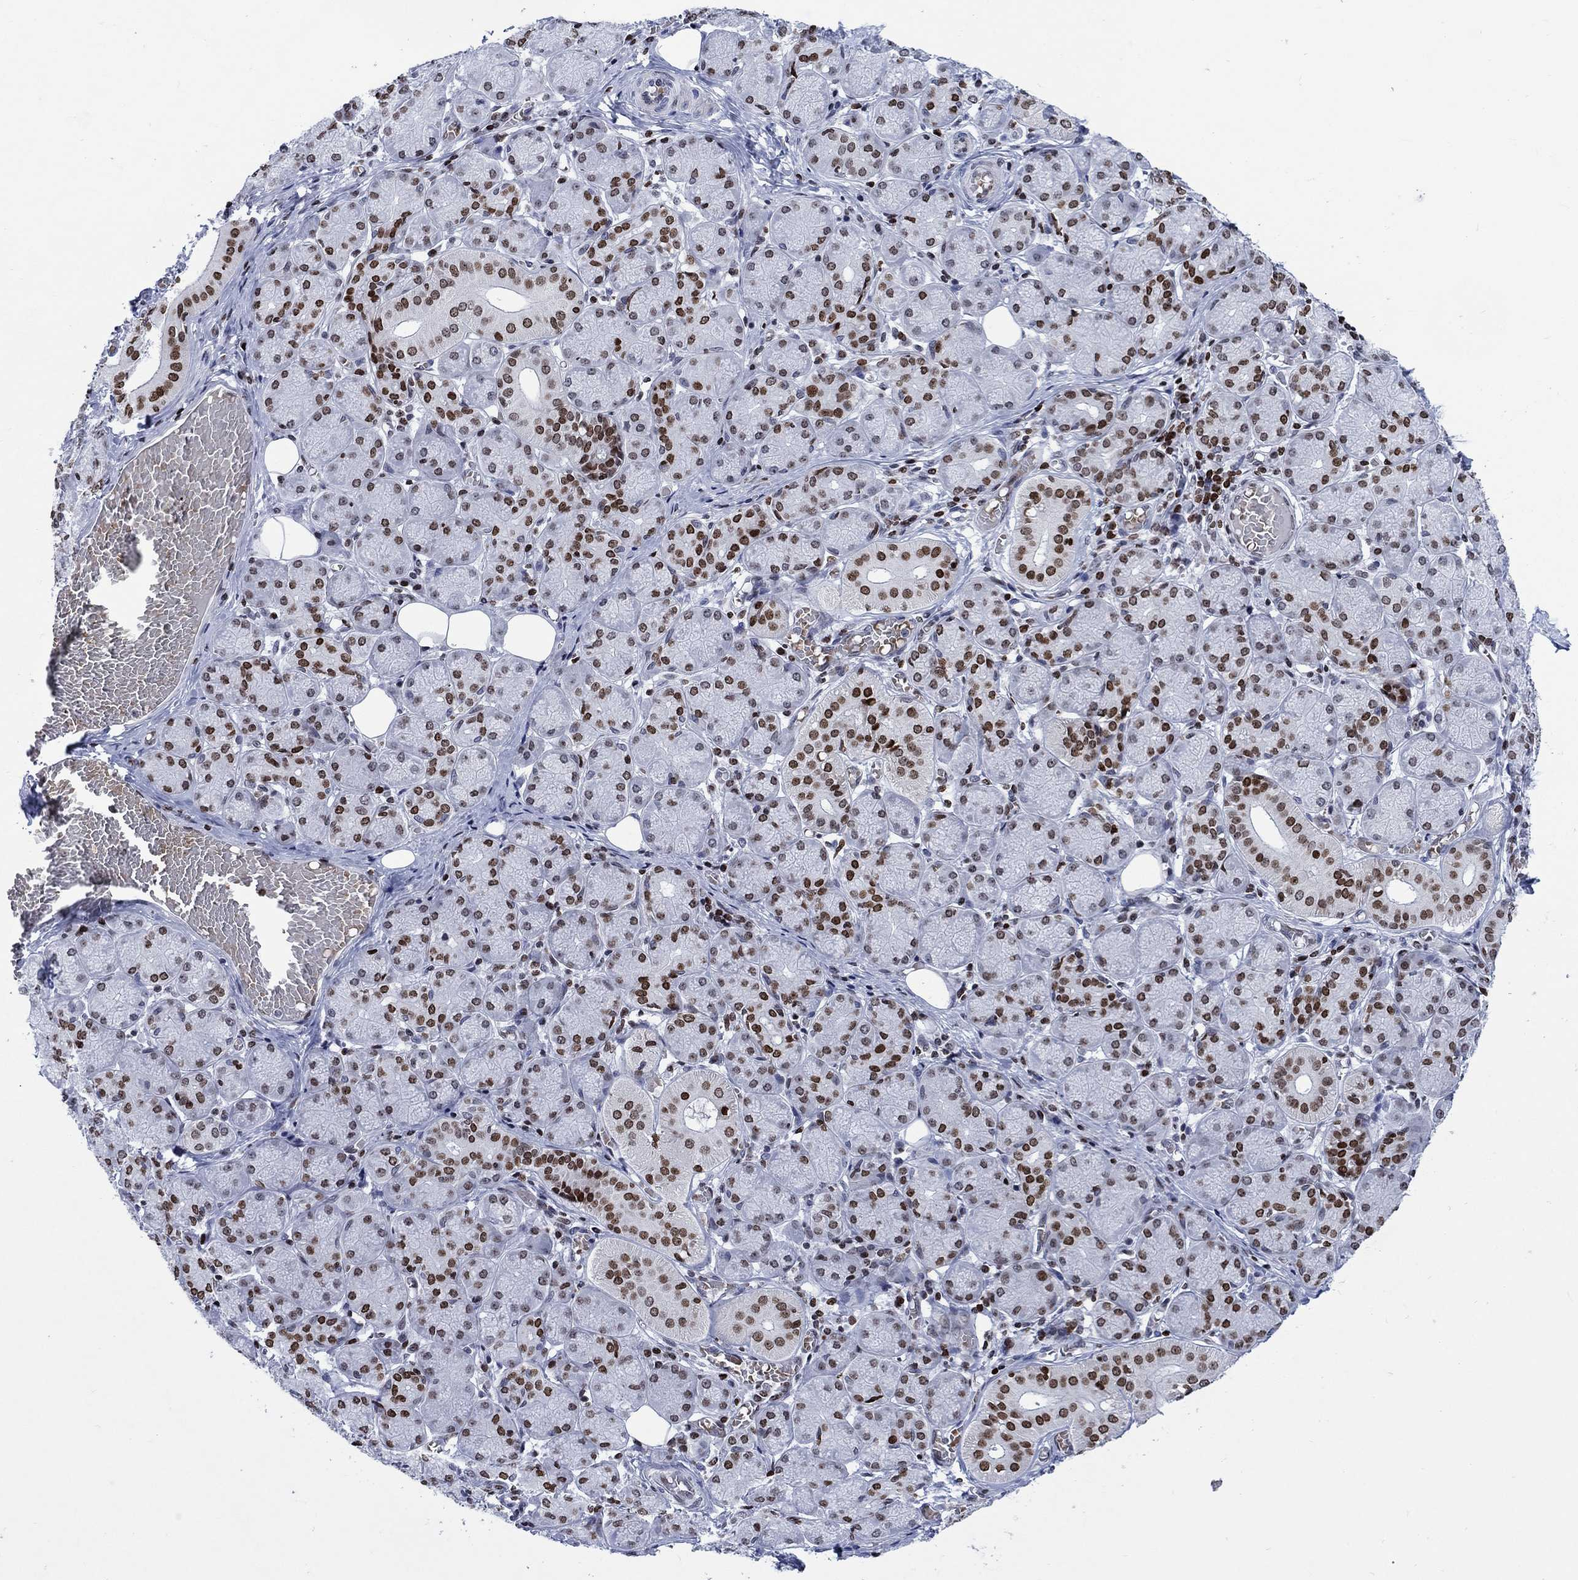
{"staining": {"intensity": "strong", "quantity": "25%-75%", "location": "nuclear"}, "tissue": "salivary gland", "cell_type": "Glandular cells", "image_type": "normal", "snomed": [{"axis": "morphology", "description": "Normal tissue, NOS"}, {"axis": "topography", "description": "Salivary gland"}, {"axis": "topography", "description": "Peripheral nerve tissue"}], "caption": "Immunohistochemical staining of unremarkable human salivary gland displays 25%-75% levels of strong nuclear protein staining in about 25%-75% of glandular cells.", "gene": "HMGA1", "patient": {"sex": "female", "age": 24}}